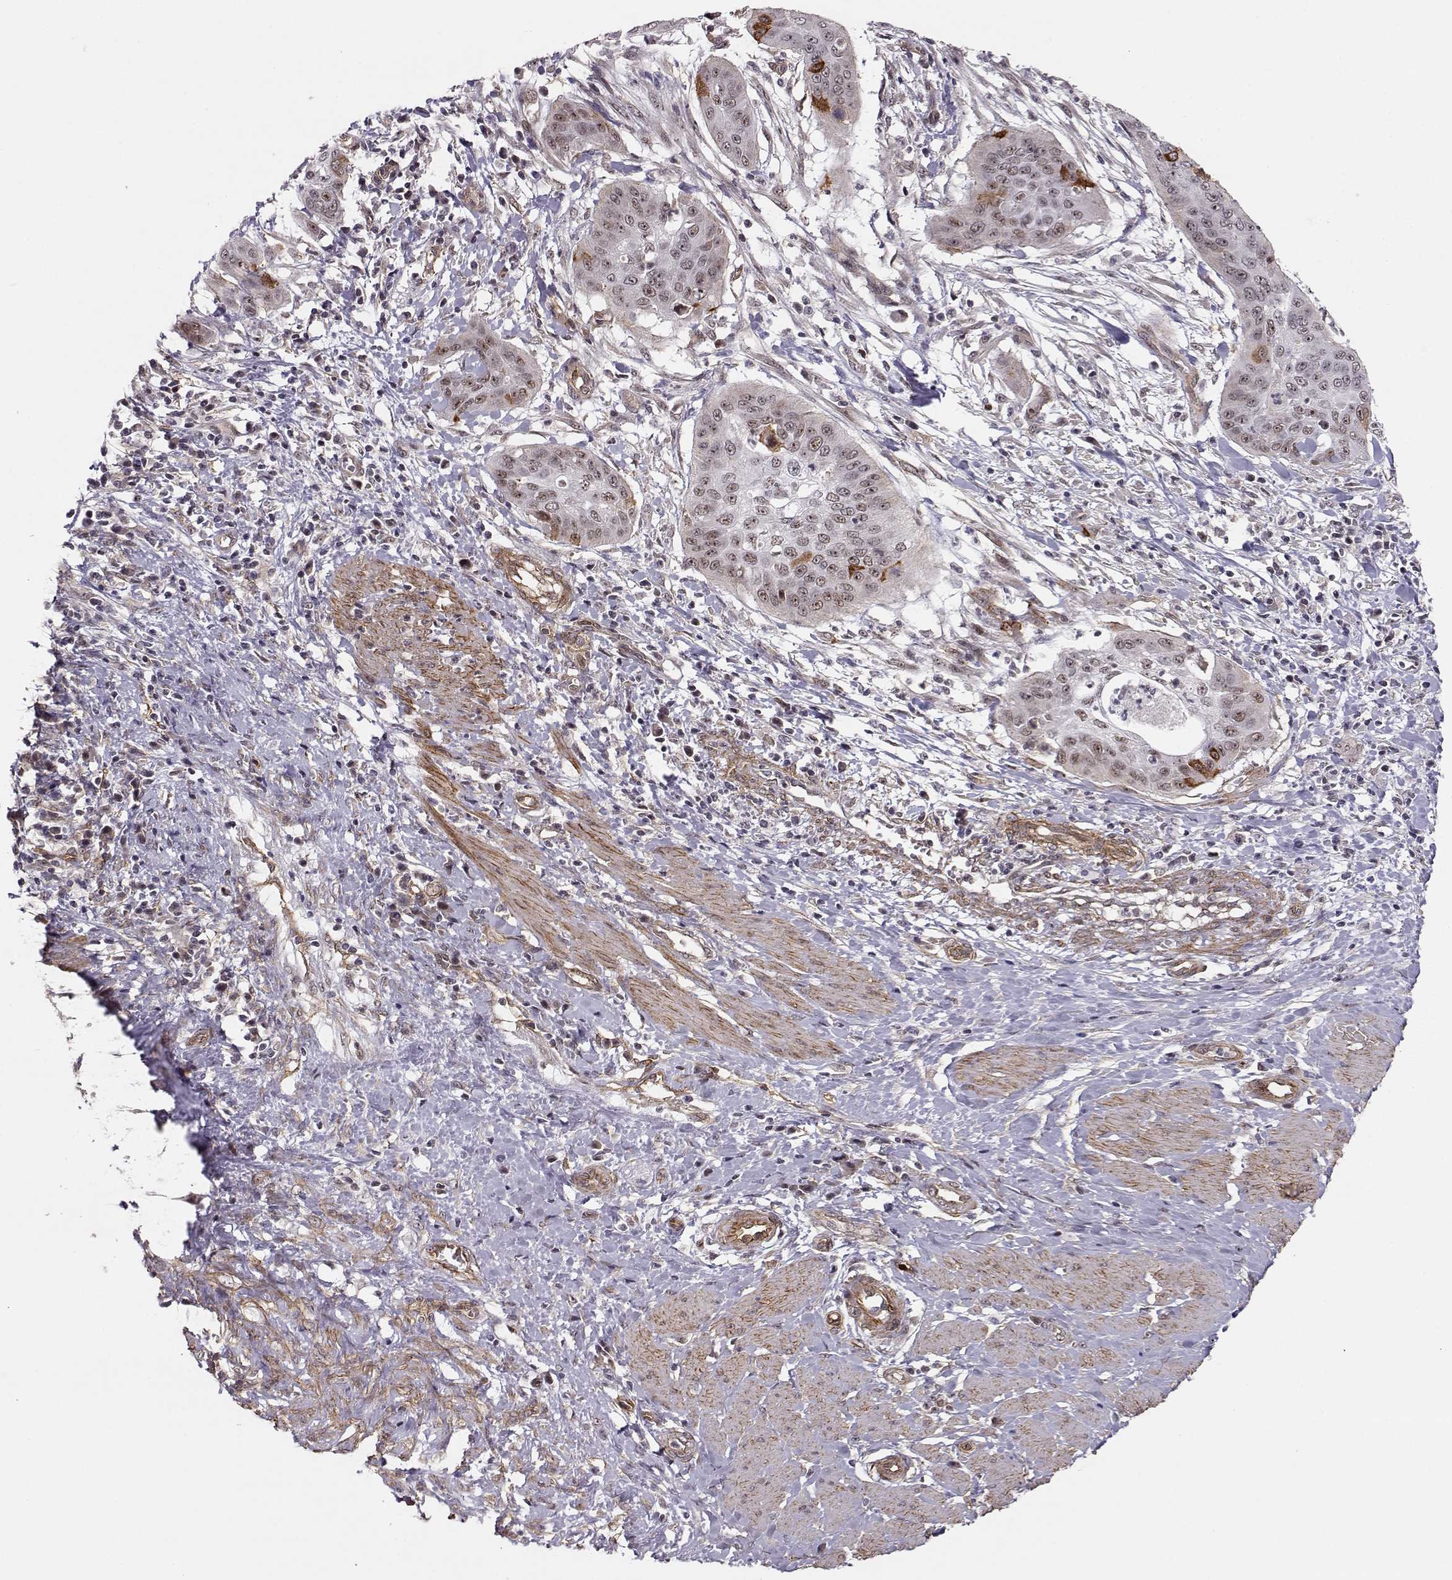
{"staining": {"intensity": "weak", "quantity": "25%-75%", "location": "nuclear"}, "tissue": "cervical cancer", "cell_type": "Tumor cells", "image_type": "cancer", "snomed": [{"axis": "morphology", "description": "Squamous cell carcinoma, NOS"}, {"axis": "topography", "description": "Cervix"}], "caption": "Immunohistochemistry (IHC) (DAB) staining of cervical cancer (squamous cell carcinoma) displays weak nuclear protein expression in approximately 25%-75% of tumor cells.", "gene": "CIR1", "patient": {"sex": "female", "age": 39}}